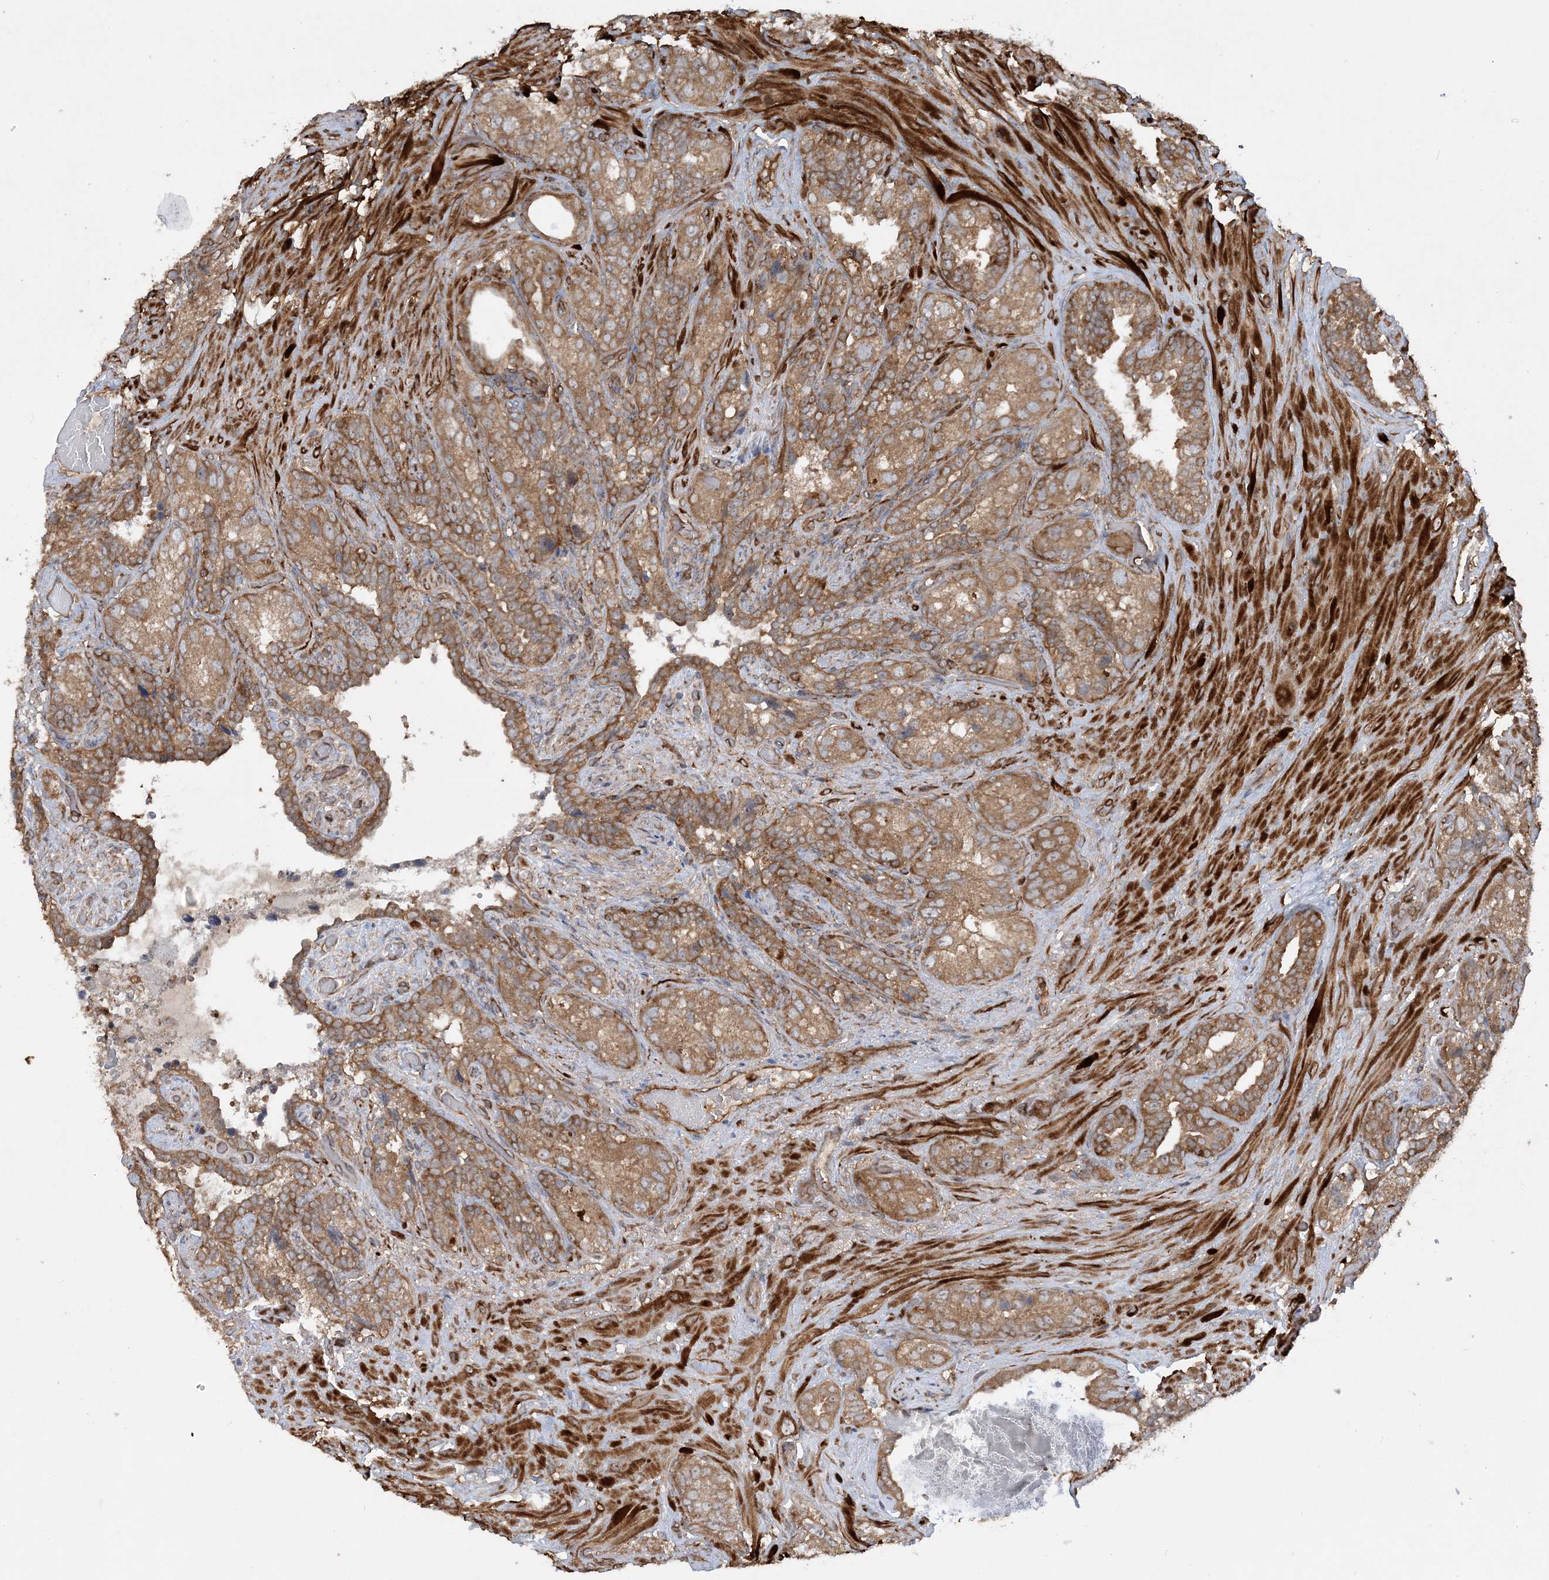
{"staining": {"intensity": "moderate", "quantity": ">75%", "location": "cytoplasmic/membranous"}, "tissue": "seminal vesicle", "cell_type": "Glandular cells", "image_type": "normal", "snomed": [{"axis": "morphology", "description": "Normal tissue, NOS"}, {"axis": "topography", "description": "Seminal veicle"}, {"axis": "topography", "description": "Peripheral nerve tissue"}], "caption": "Moderate cytoplasmic/membranous positivity is present in approximately >75% of glandular cells in unremarkable seminal vesicle. (Brightfield microscopy of DAB IHC at high magnification).", "gene": "ACAP2", "patient": {"sex": "male", "age": 67}}